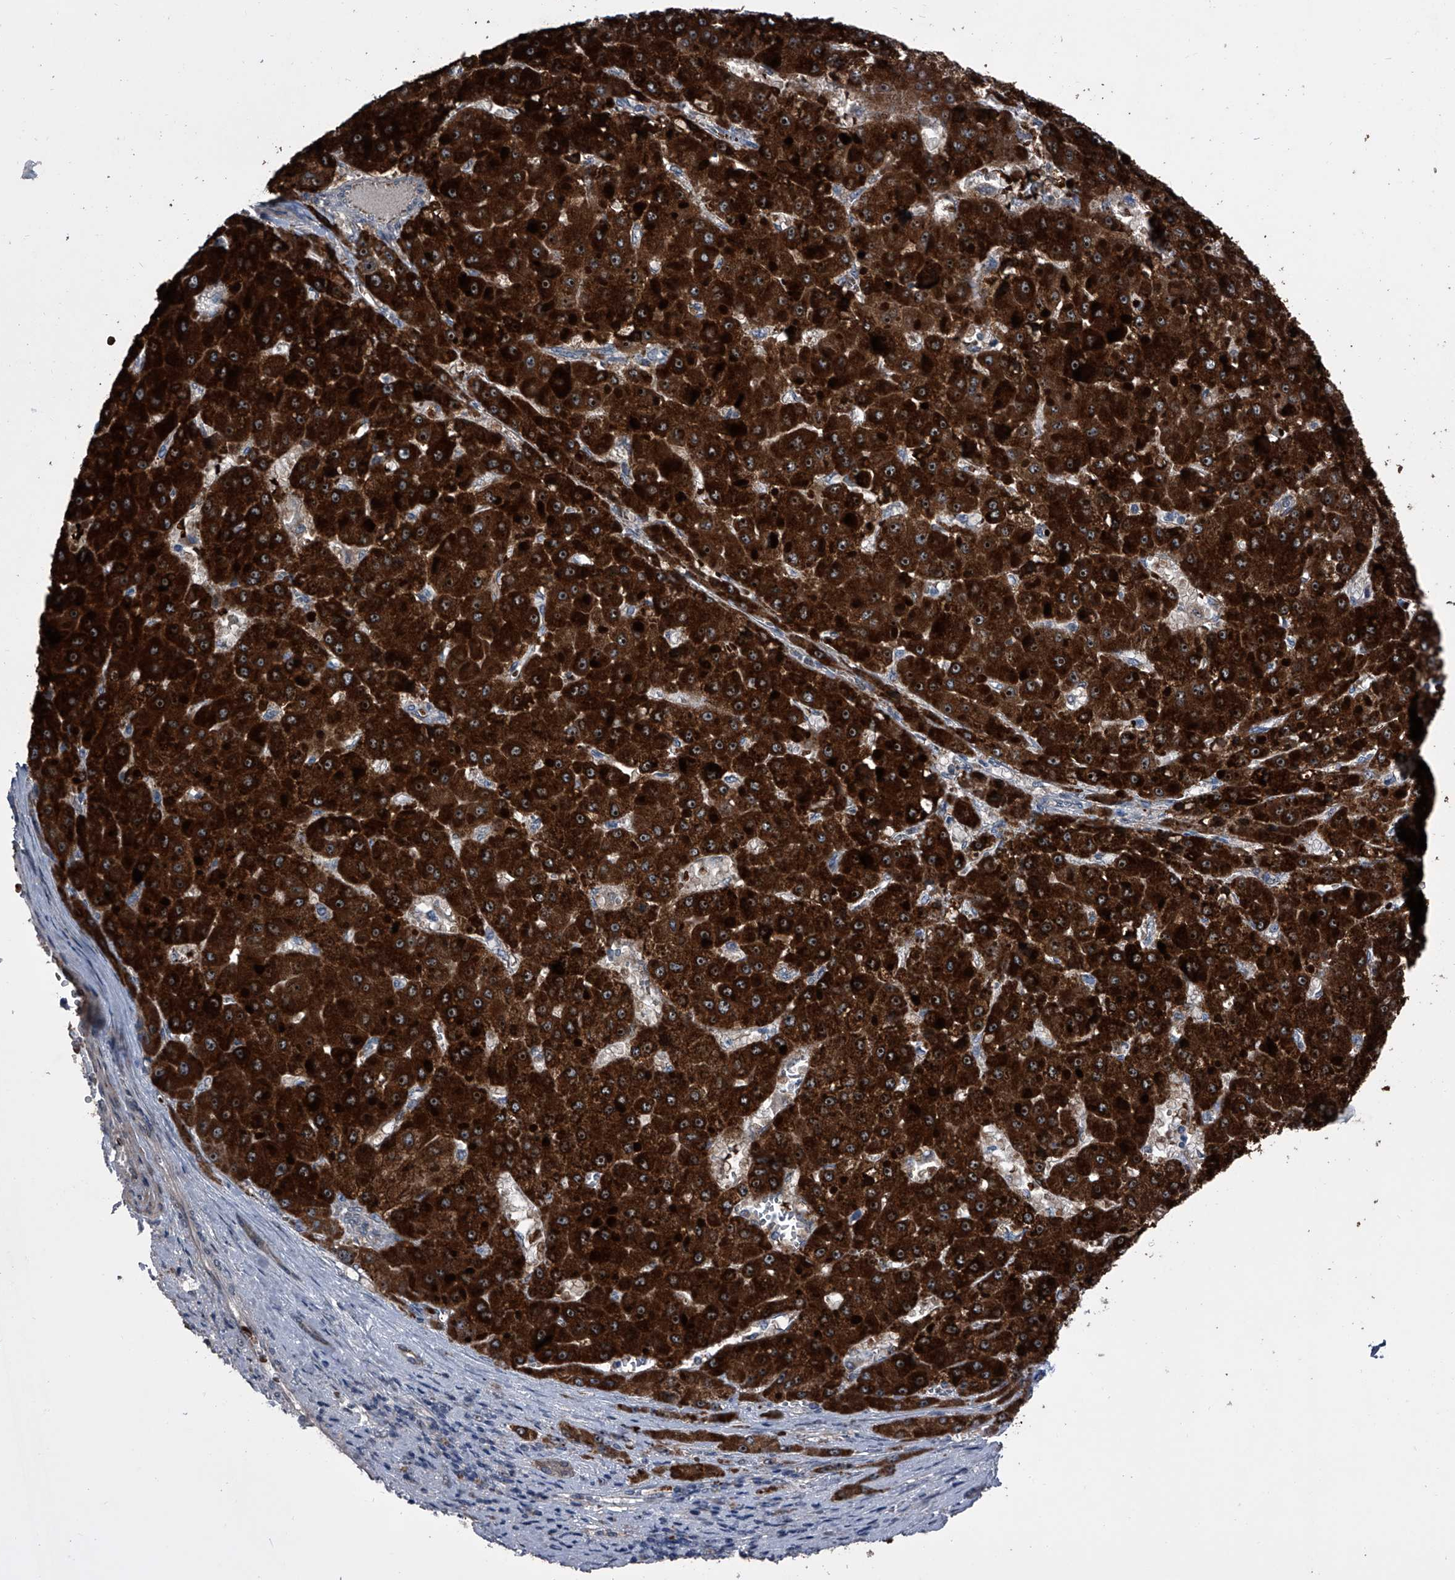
{"staining": {"intensity": "strong", "quantity": ">75%", "location": "cytoplasmic/membranous,nuclear"}, "tissue": "liver cancer", "cell_type": "Tumor cells", "image_type": "cancer", "snomed": [{"axis": "morphology", "description": "Carcinoma, Hepatocellular, NOS"}, {"axis": "topography", "description": "Liver"}], "caption": "Human liver cancer stained with a brown dye shows strong cytoplasmic/membranous and nuclear positive expression in approximately >75% of tumor cells.", "gene": "CEP85L", "patient": {"sex": "female", "age": 73}}